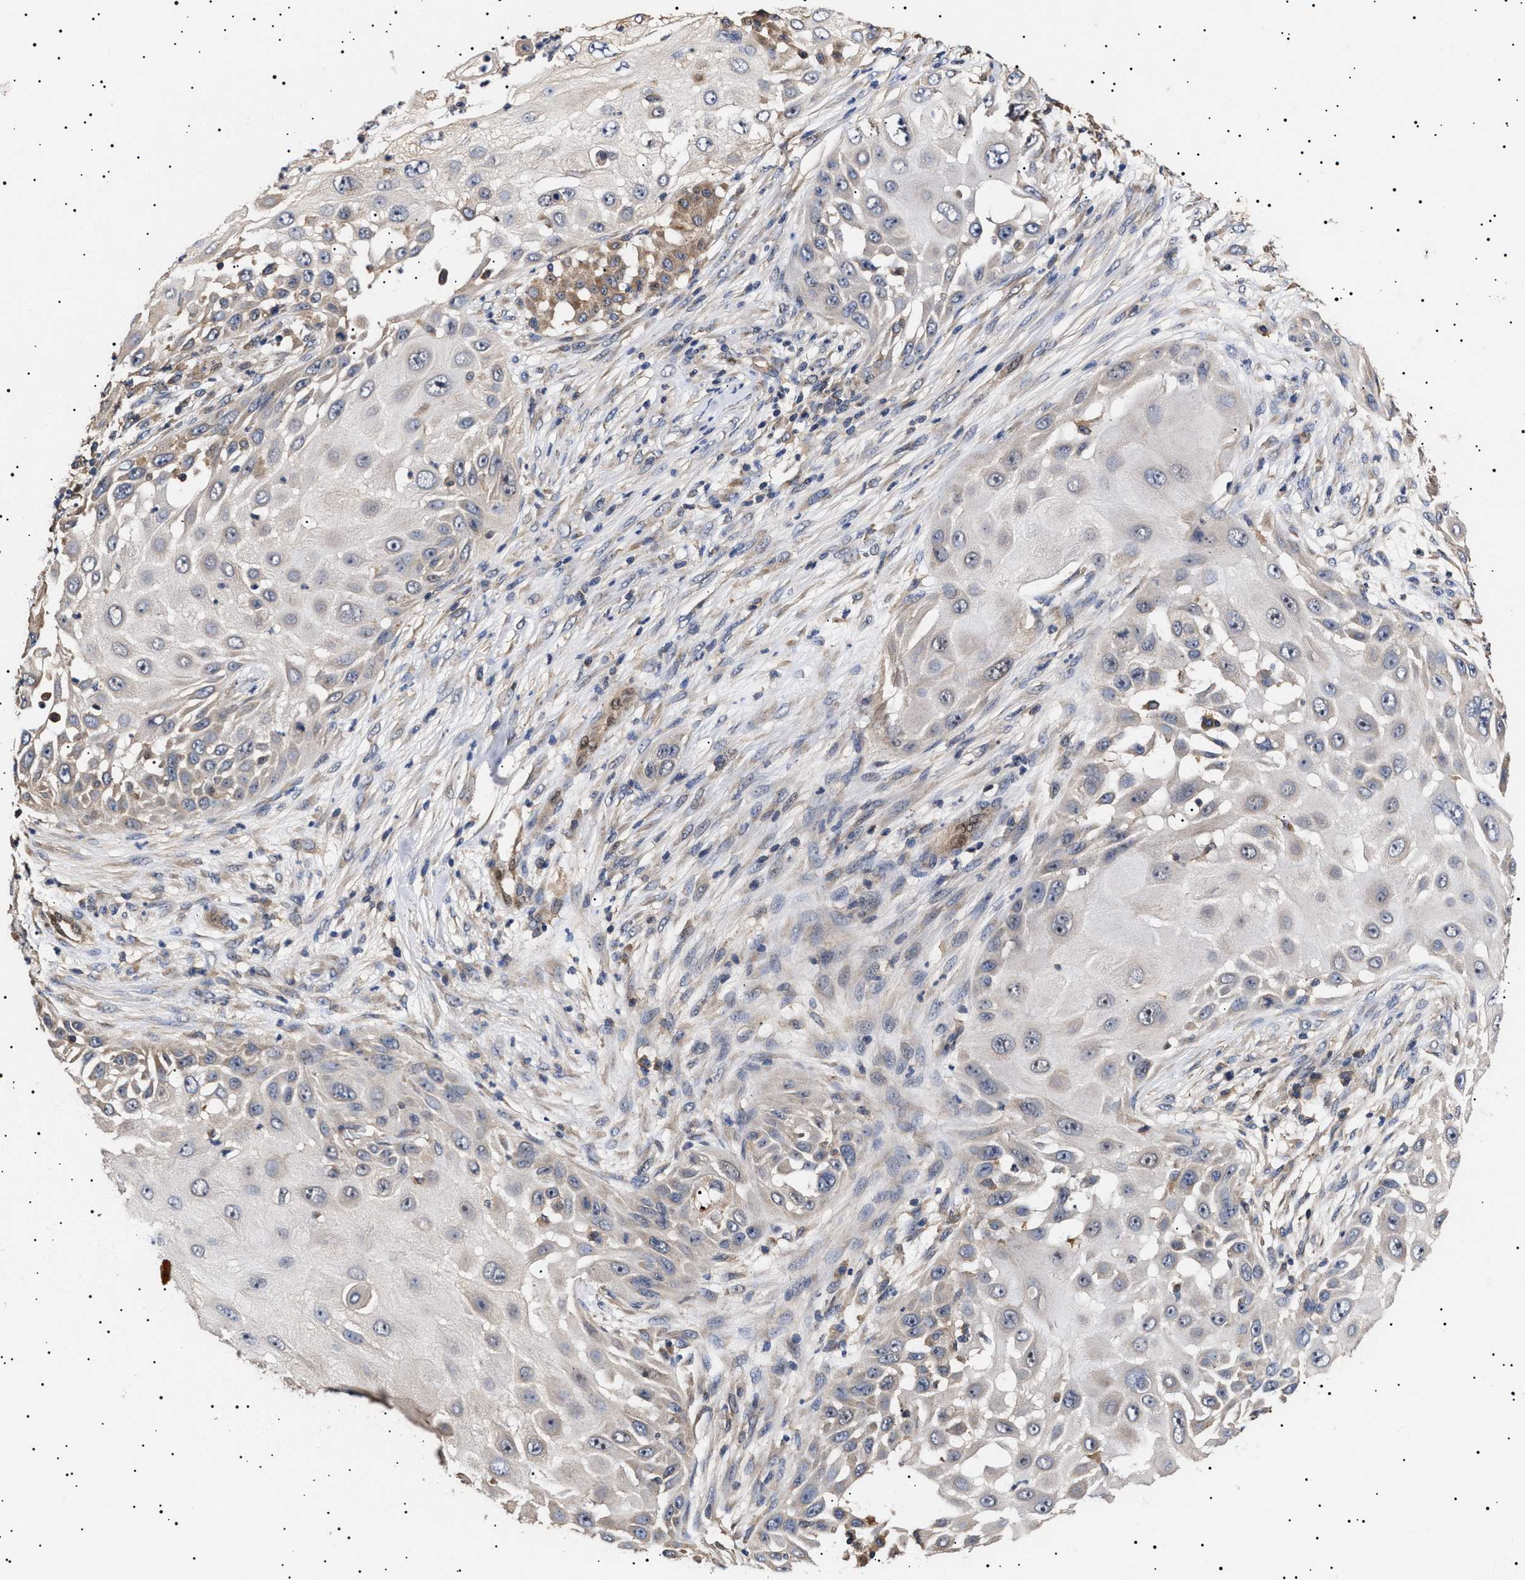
{"staining": {"intensity": "negative", "quantity": "none", "location": "none"}, "tissue": "skin cancer", "cell_type": "Tumor cells", "image_type": "cancer", "snomed": [{"axis": "morphology", "description": "Squamous cell carcinoma, NOS"}, {"axis": "topography", "description": "Skin"}], "caption": "Protein analysis of skin squamous cell carcinoma demonstrates no significant expression in tumor cells.", "gene": "KRBA1", "patient": {"sex": "female", "age": 44}}